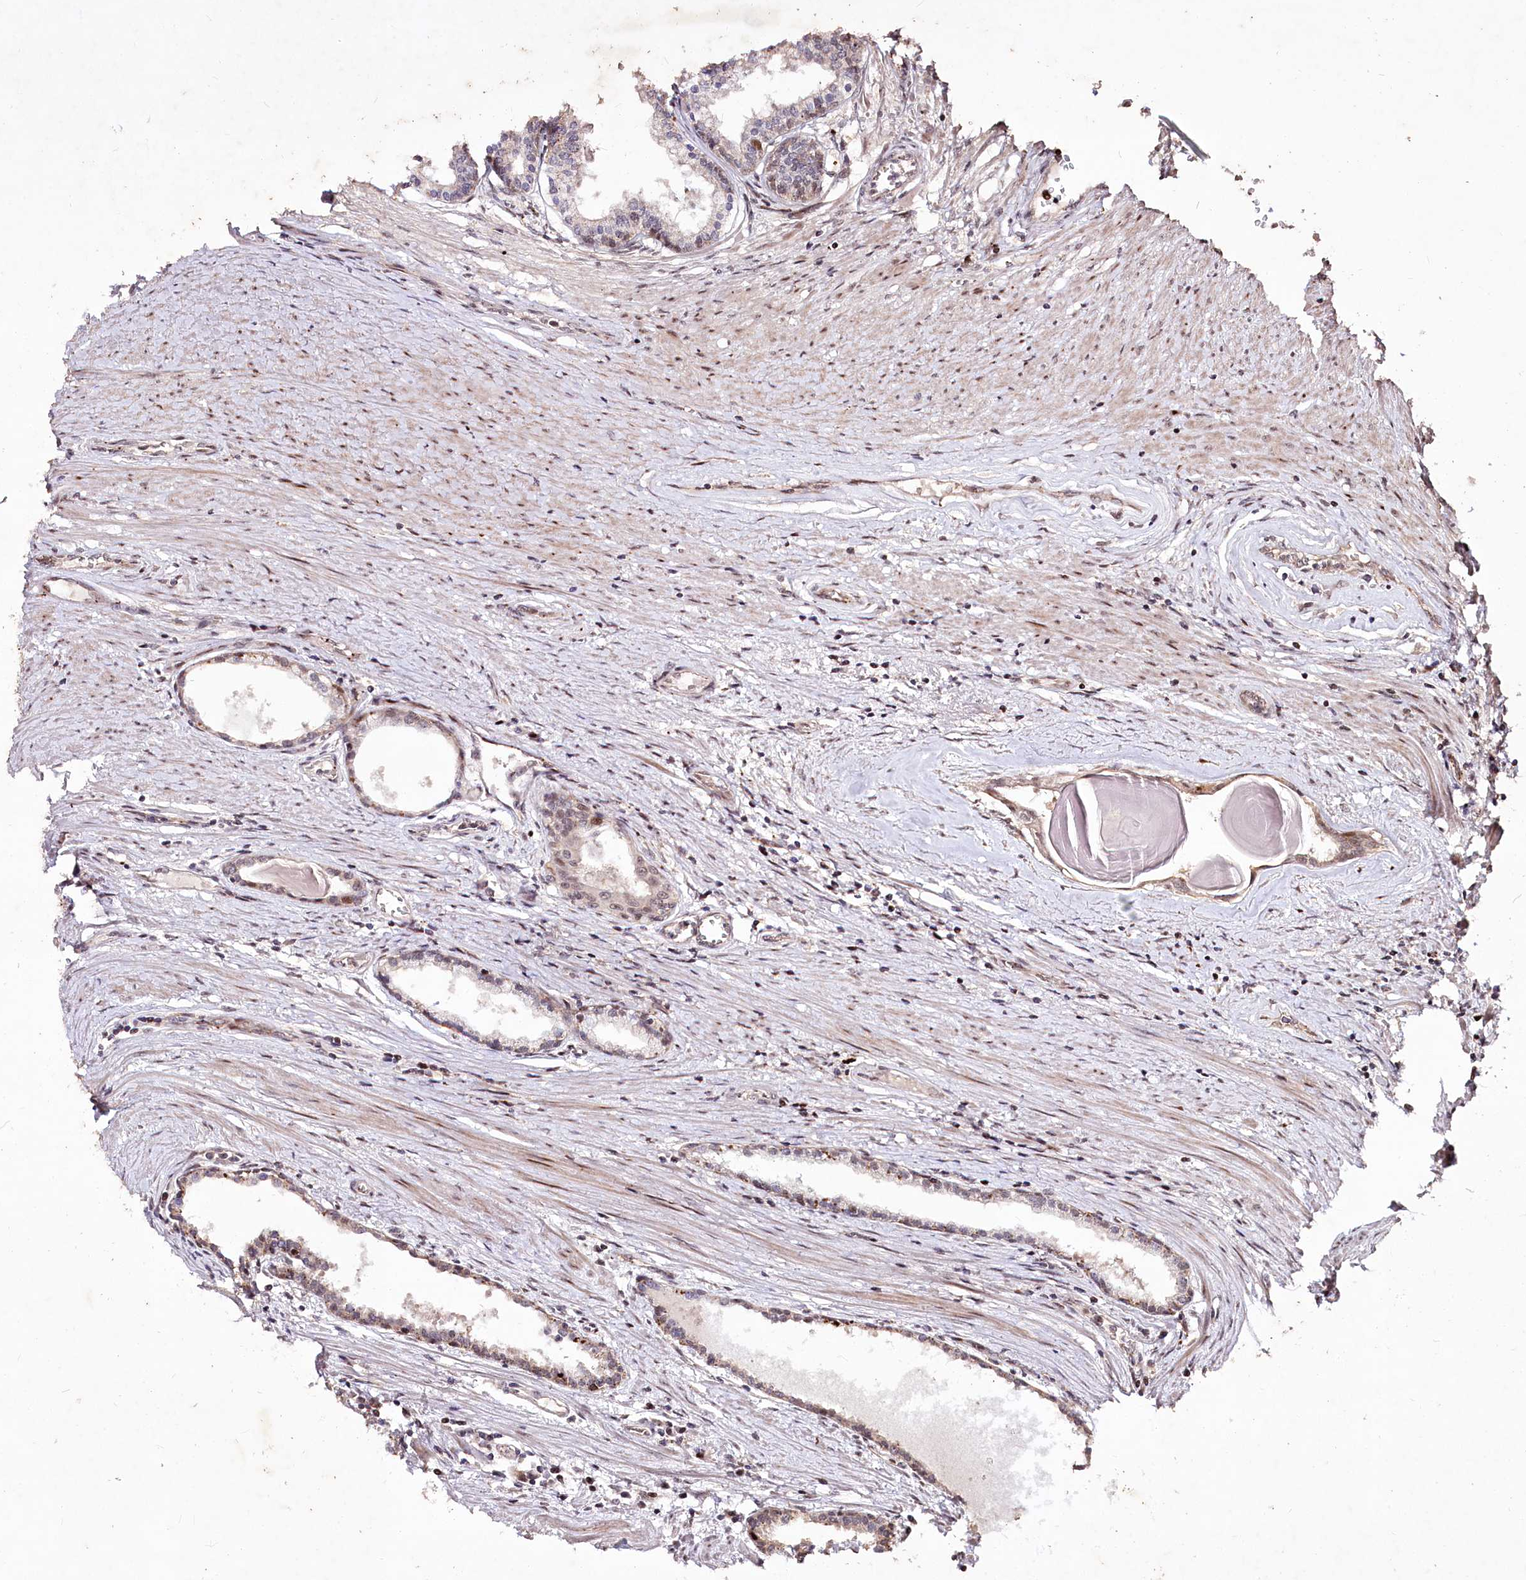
{"staining": {"intensity": "moderate", "quantity": "<25%", "location": "nuclear"}, "tissue": "prostate cancer", "cell_type": "Tumor cells", "image_type": "cancer", "snomed": [{"axis": "morphology", "description": "Adenocarcinoma, High grade"}, {"axis": "topography", "description": "Prostate"}], "caption": "Immunohistochemical staining of prostate cancer displays moderate nuclear protein positivity in about <25% of tumor cells.", "gene": "CARD19", "patient": {"sex": "male", "age": 68}}